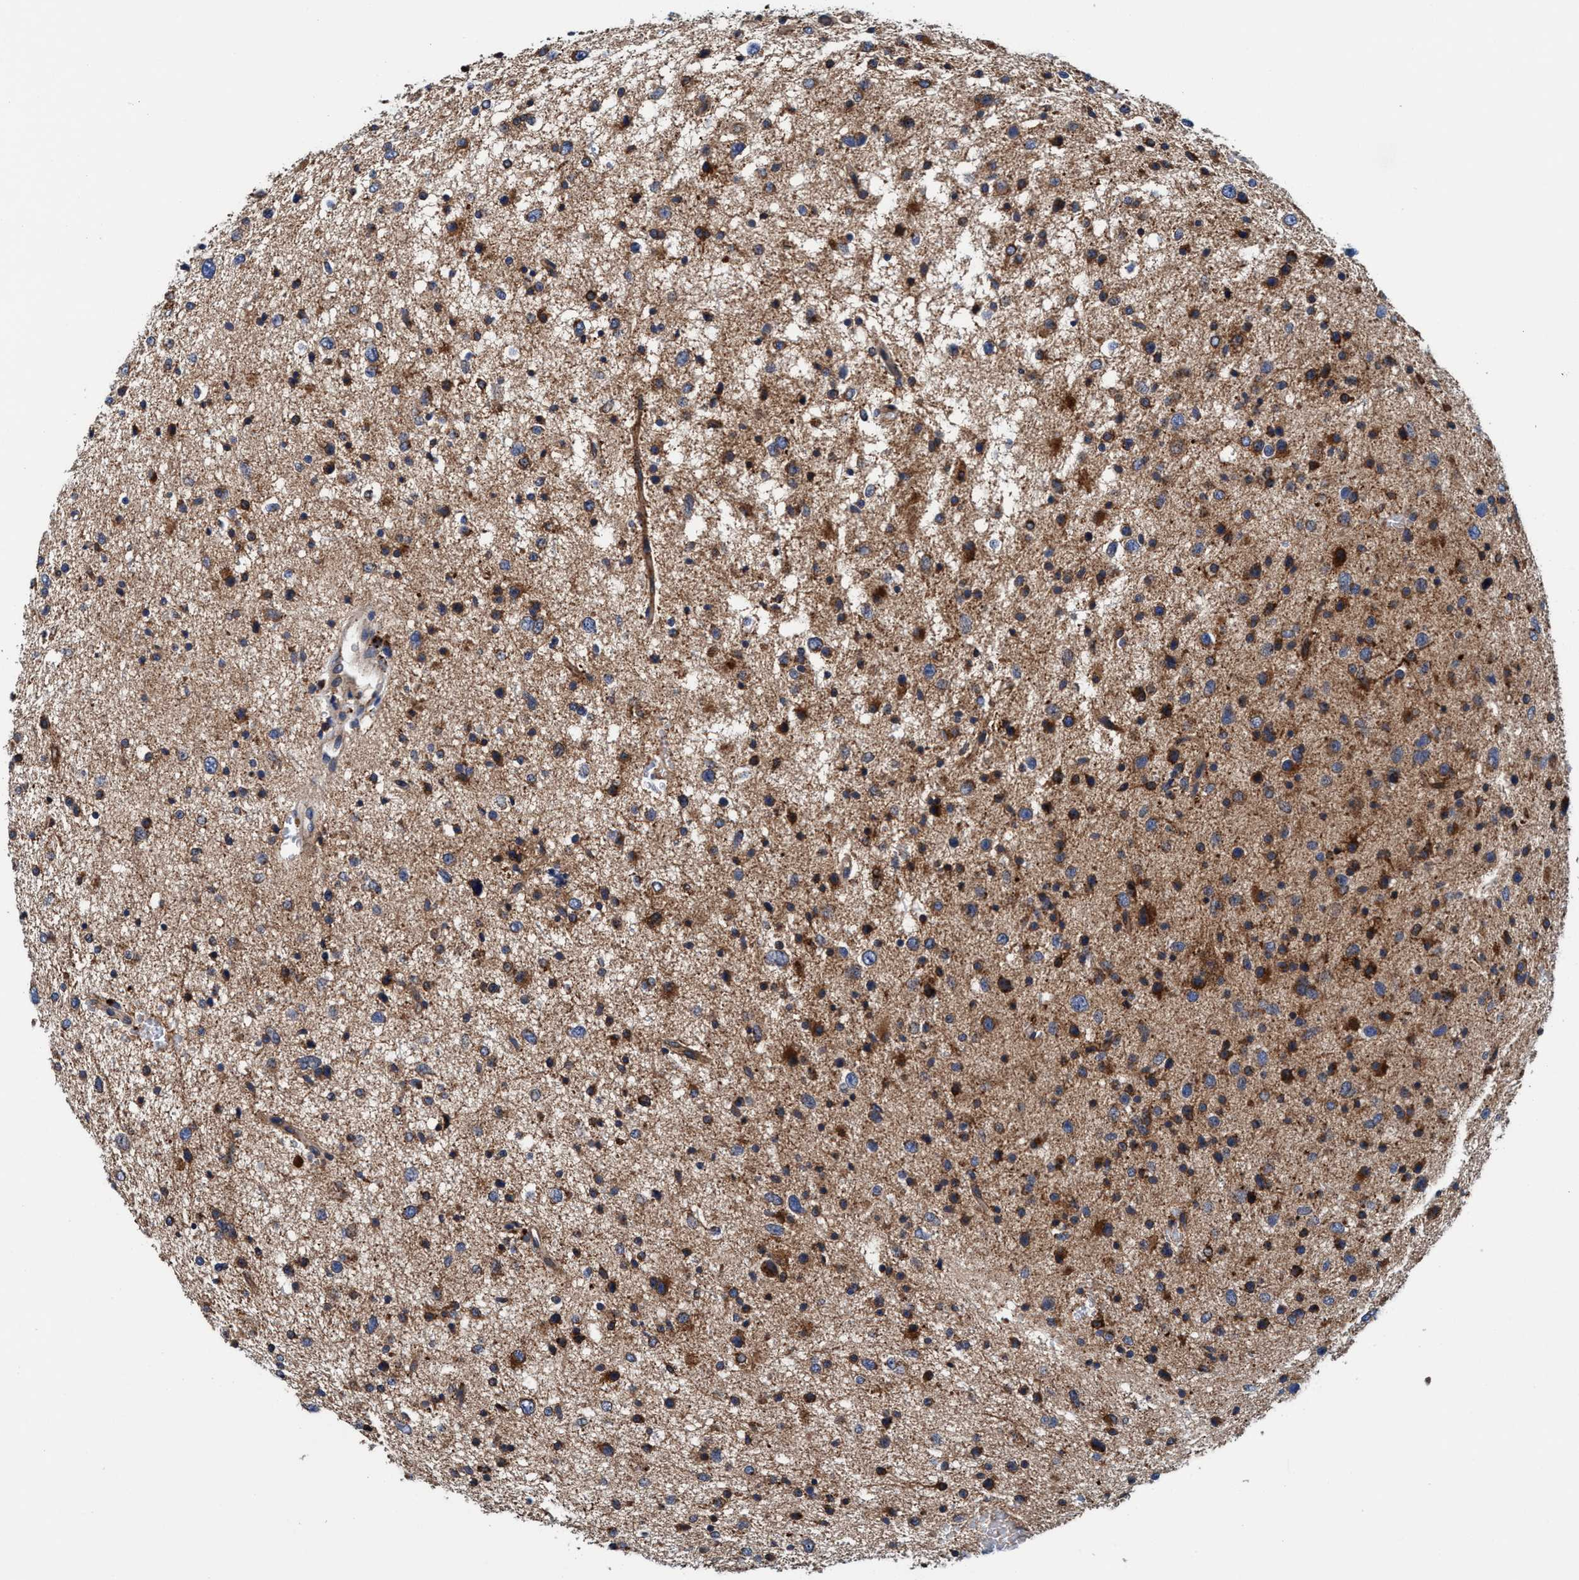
{"staining": {"intensity": "moderate", "quantity": ">75%", "location": "cytoplasmic/membranous"}, "tissue": "glioma", "cell_type": "Tumor cells", "image_type": "cancer", "snomed": [{"axis": "morphology", "description": "Glioma, malignant, Low grade"}, {"axis": "topography", "description": "Brain"}], "caption": "This image demonstrates IHC staining of human glioma, with medium moderate cytoplasmic/membranous staining in approximately >75% of tumor cells.", "gene": "ENDOG", "patient": {"sex": "female", "age": 37}}